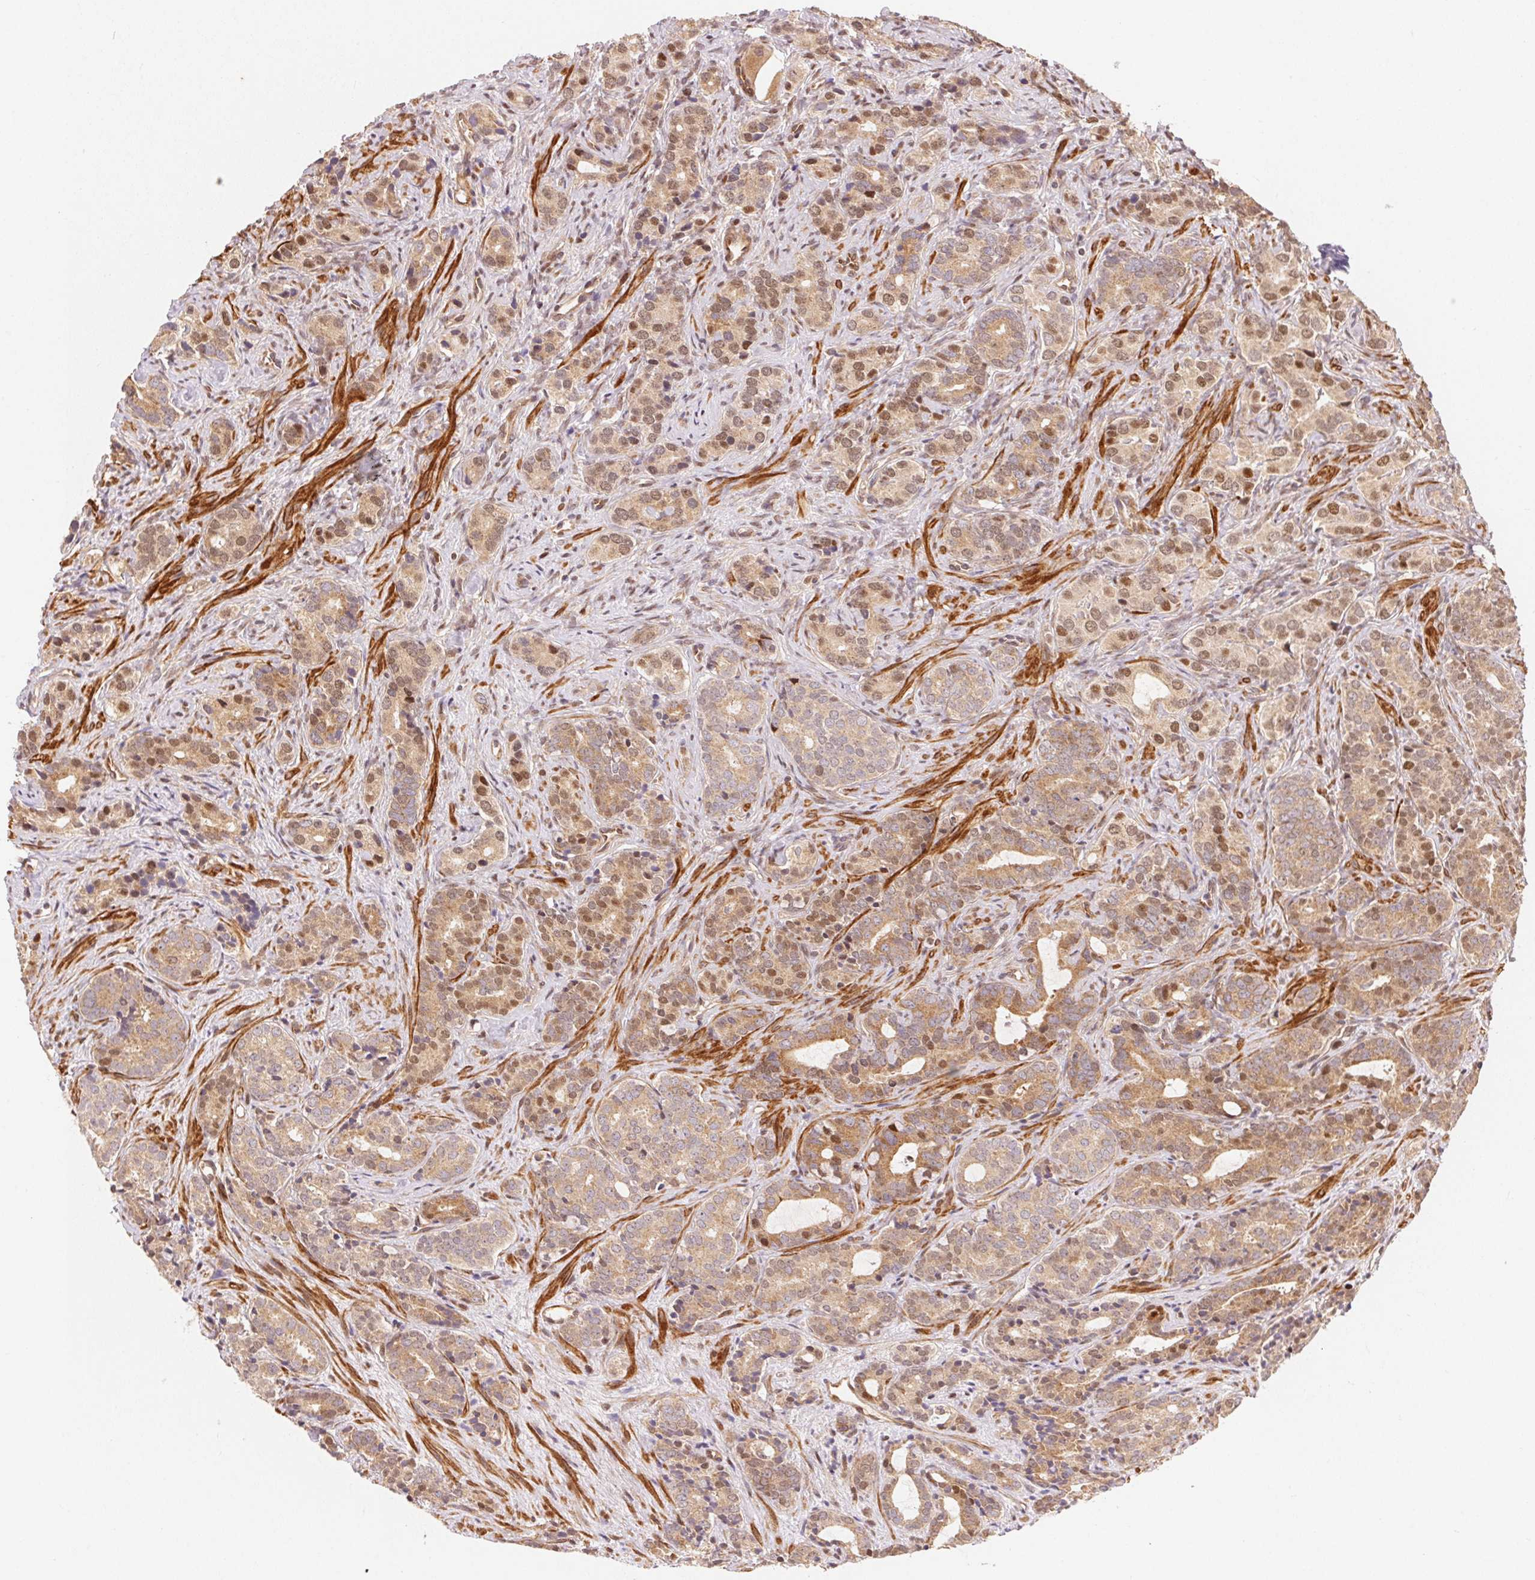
{"staining": {"intensity": "weak", "quantity": ">75%", "location": "cytoplasmic/membranous"}, "tissue": "prostate cancer", "cell_type": "Tumor cells", "image_type": "cancer", "snomed": [{"axis": "morphology", "description": "Adenocarcinoma, High grade"}, {"axis": "topography", "description": "Prostate"}], "caption": "Immunohistochemical staining of human adenocarcinoma (high-grade) (prostate) exhibits low levels of weak cytoplasmic/membranous staining in approximately >75% of tumor cells. Immunohistochemistry stains the protein in brown and the nuclei are stained blue.", "gene": "TNIP2", "patient": {"sex": "male", "age": 84}}